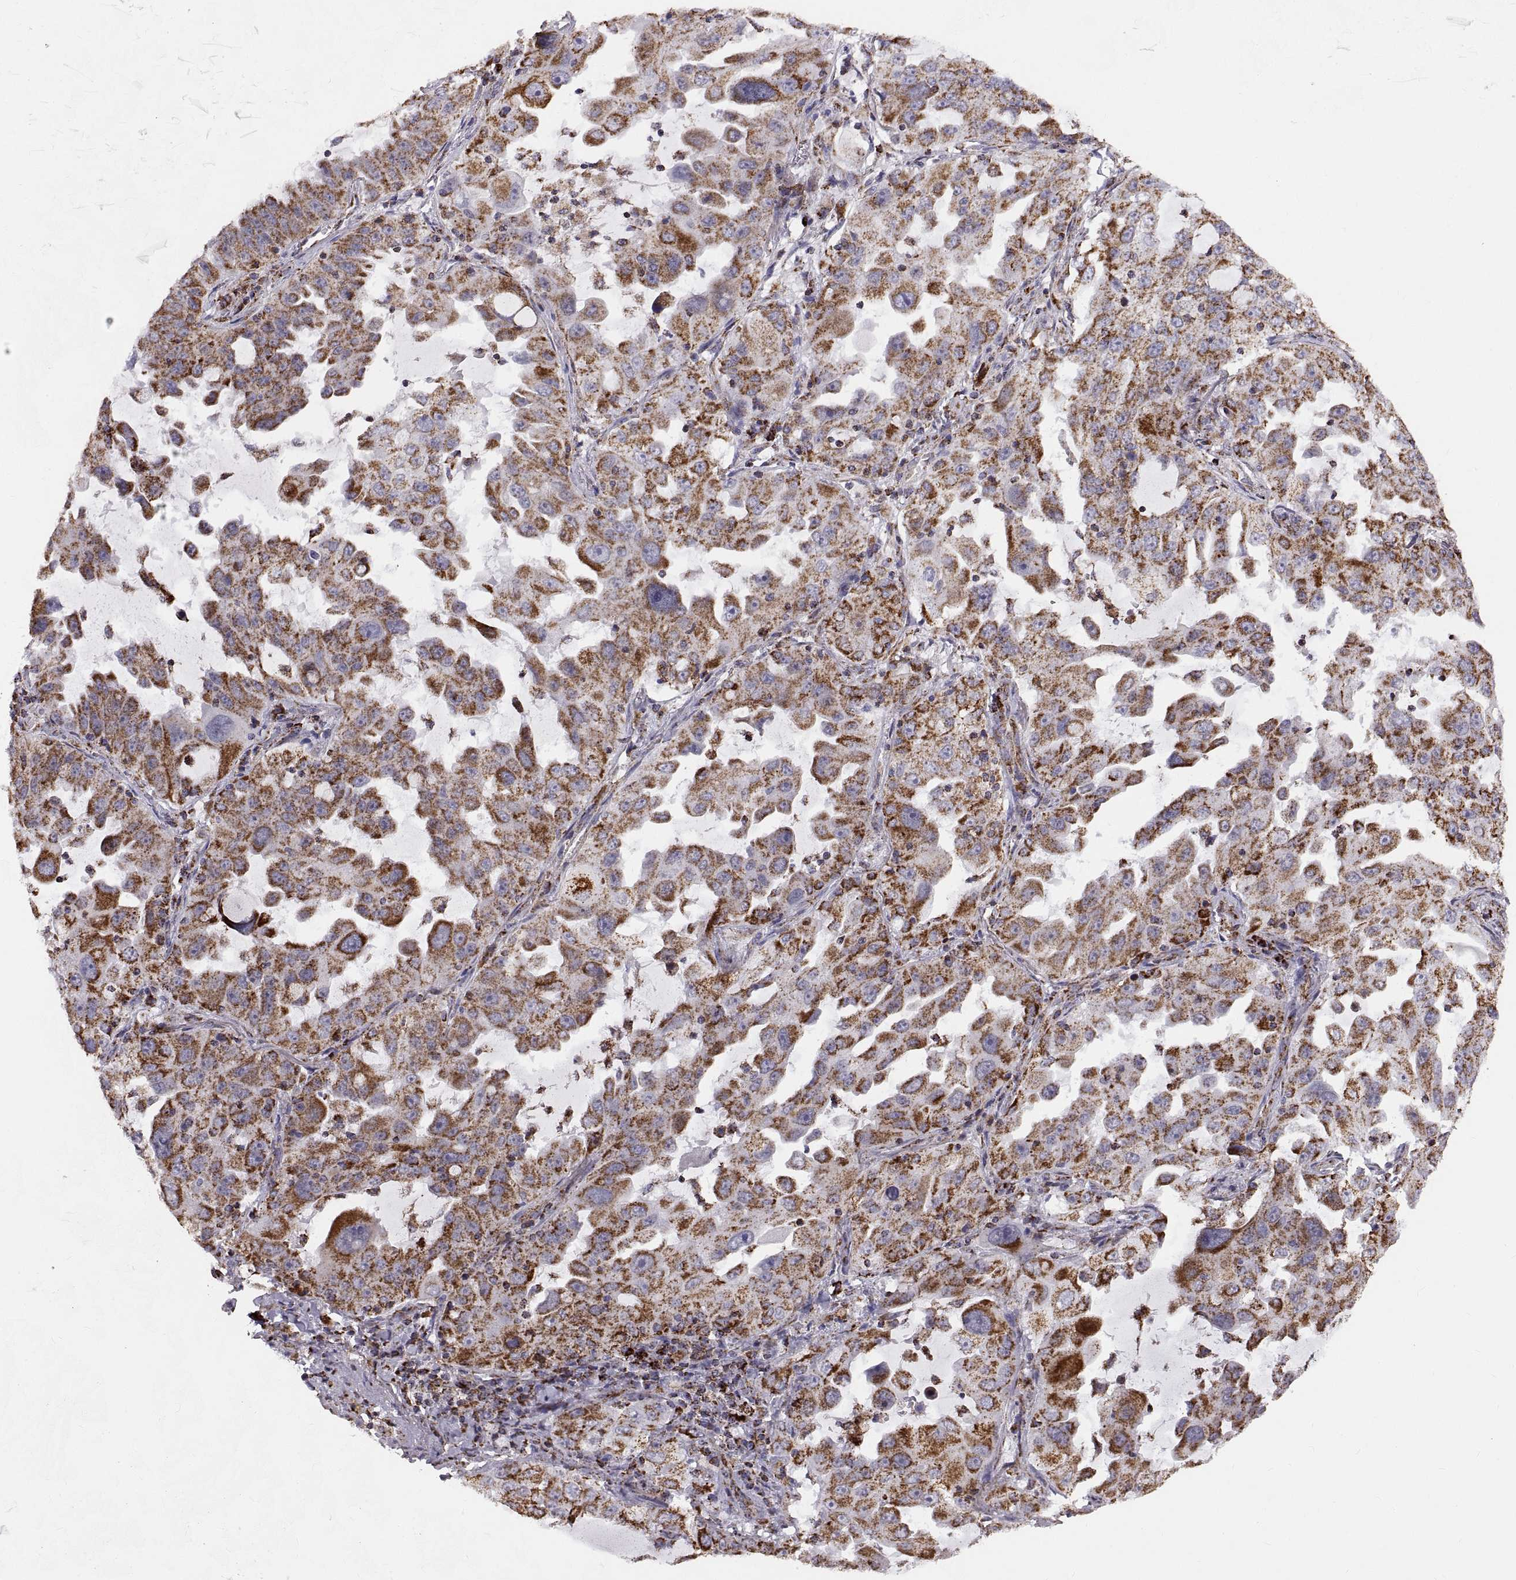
{"staining": {"intensity": "strong", "quantity": ">75%", "location": "cytoplasmic/membranous"}, "tissue": "lung cancer", "cell_type": "Tumor cells", "image_type": "cancer", "snomed": [{"axis": "morphology", "description": "Adenocarcinoma, NOS"}, {"axis": "topography", "description": "Lung"}], "caption": "Protein staining displays strong cytoplasmic/membranous staining in approximately >75% of tumor cells in lung cancer.", "gene": "ARSD", "patient": {"sex": "female", "age": 61}}